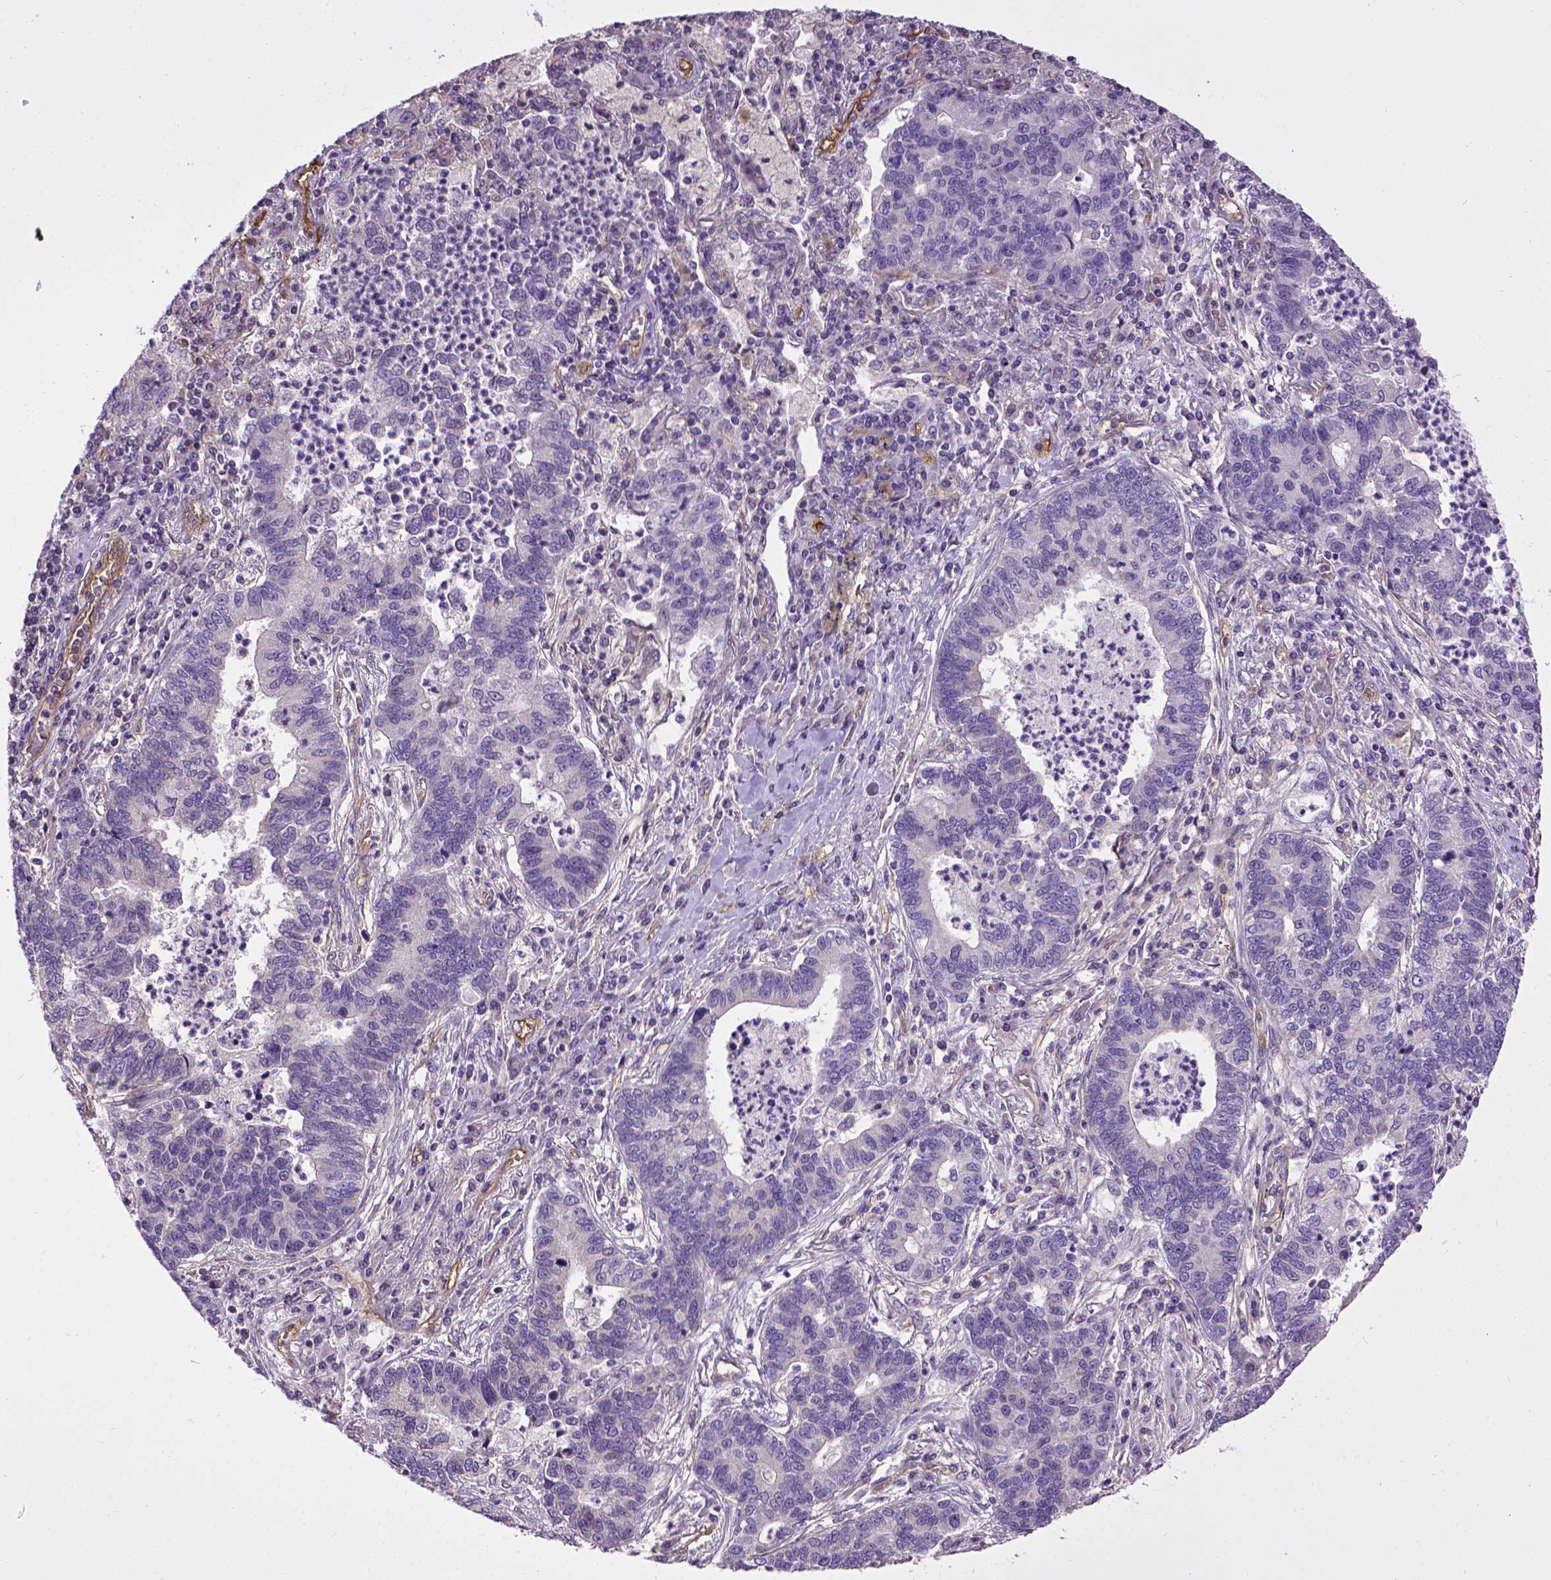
{"staining": {"intensity": "negative", "quantity": "none", "location": "none"}, "tissue": "lung cancer", "cell_type": "Tumor cells", "image_type": "cancer", "snomed": [{"axis": "morphology", "description": "Adenocarcinoma, NOS"}, {"axis": "topography", "description": "Lung"}], "caption": "There is no significant staining in tumor cells of adenocarcinoma (lung).", "gene": "ENG", "patient": {"sex": "female", "age": 57}}